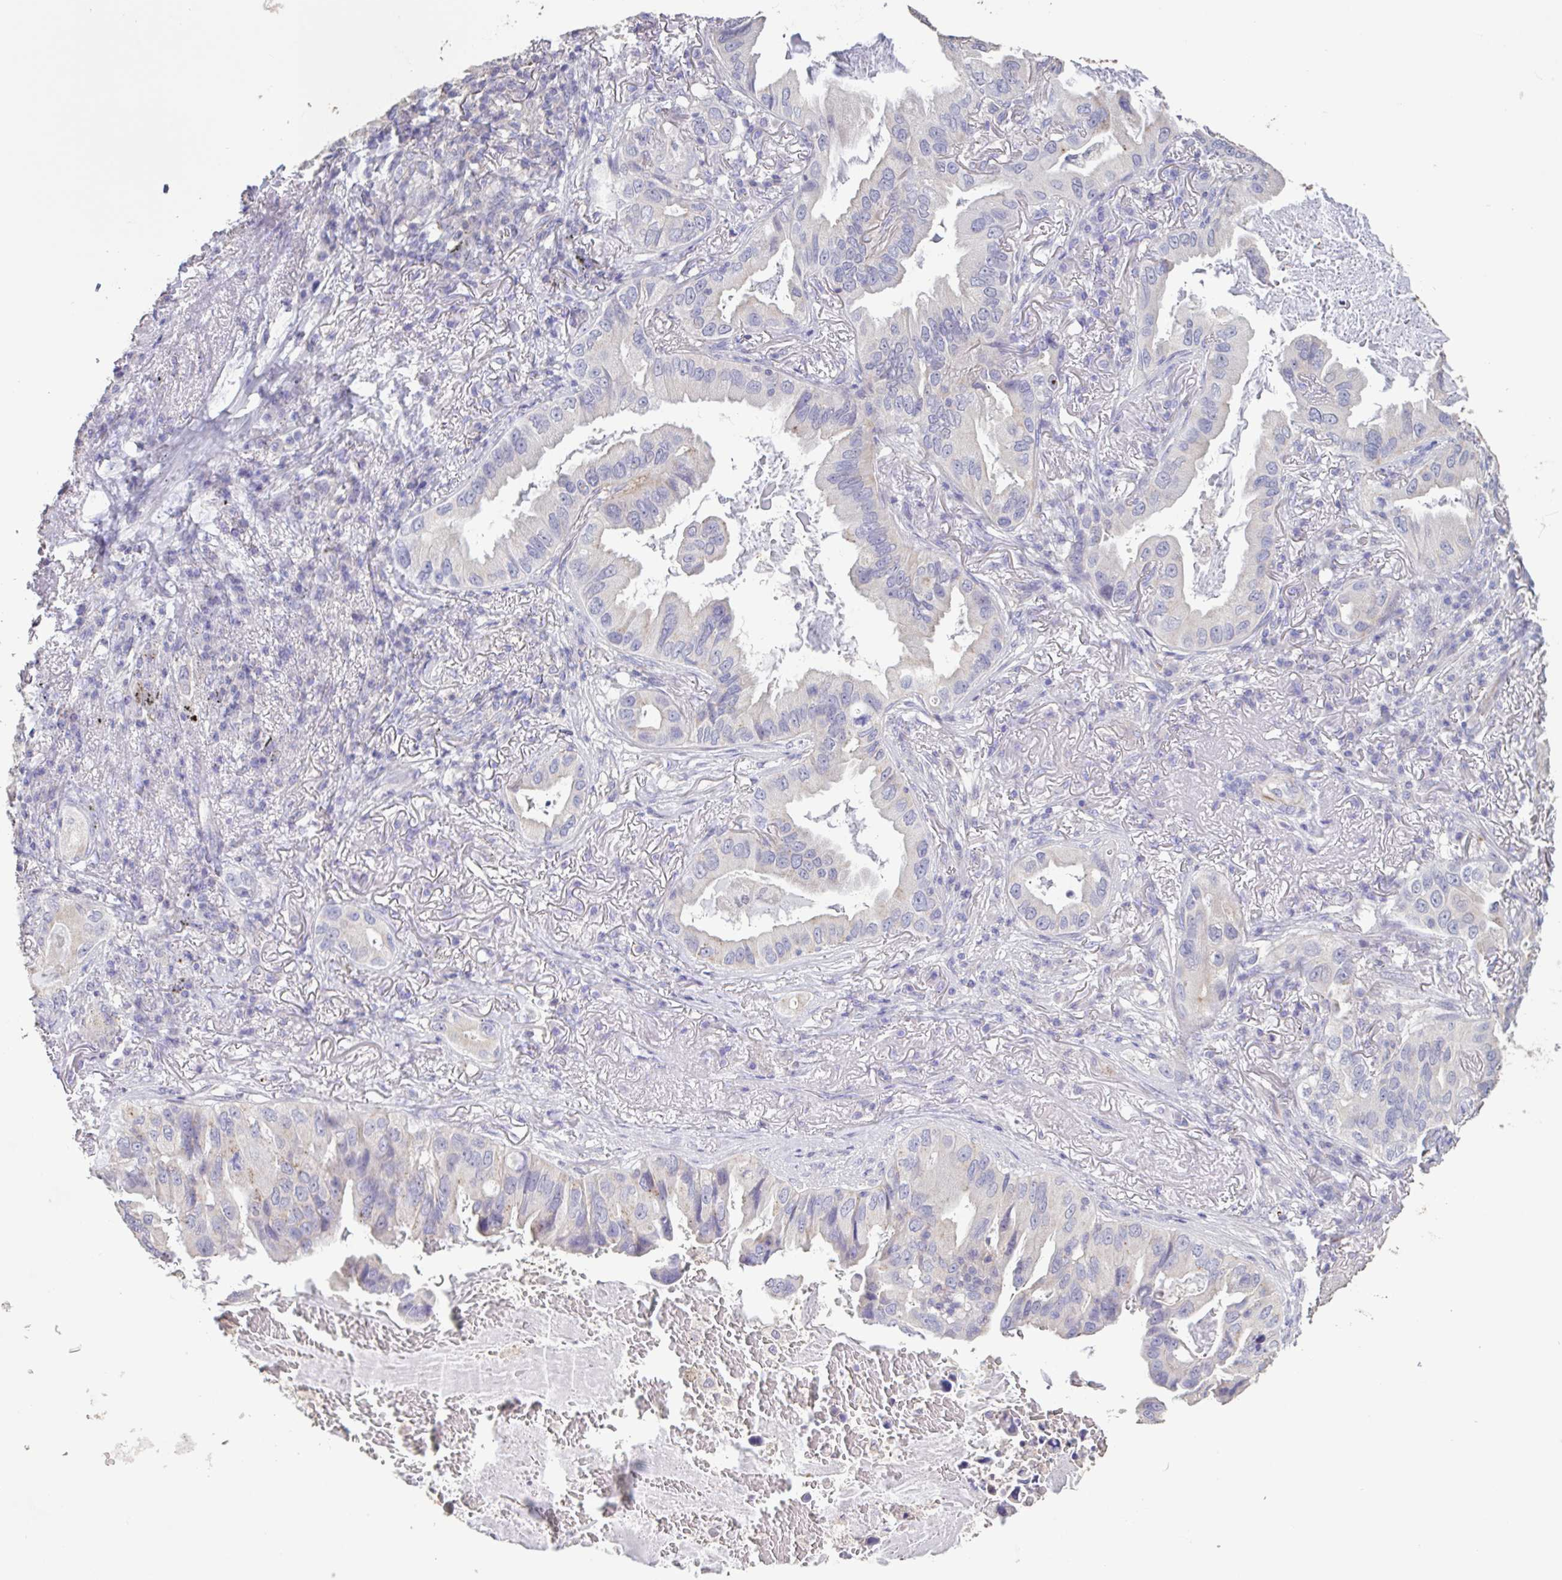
{"staining": {"intensity": "negative", "quantity": "none", "location": "none"}, "tissue": "lung cancer", "cell_type": "Tumor cells", "image_type": "cancer", "snomed": [{"axis": "morphology", "description": "Adenocarcinoma, NOS"}, {"axis": "topography", "description": "Lung"}], "caption": "Lung adenocarcinoma was stained to show a protein in brown. There is no significant expression in tumor cells.", "gene": "CHMP5", "patient": {"sex": "female", "age": 69}}